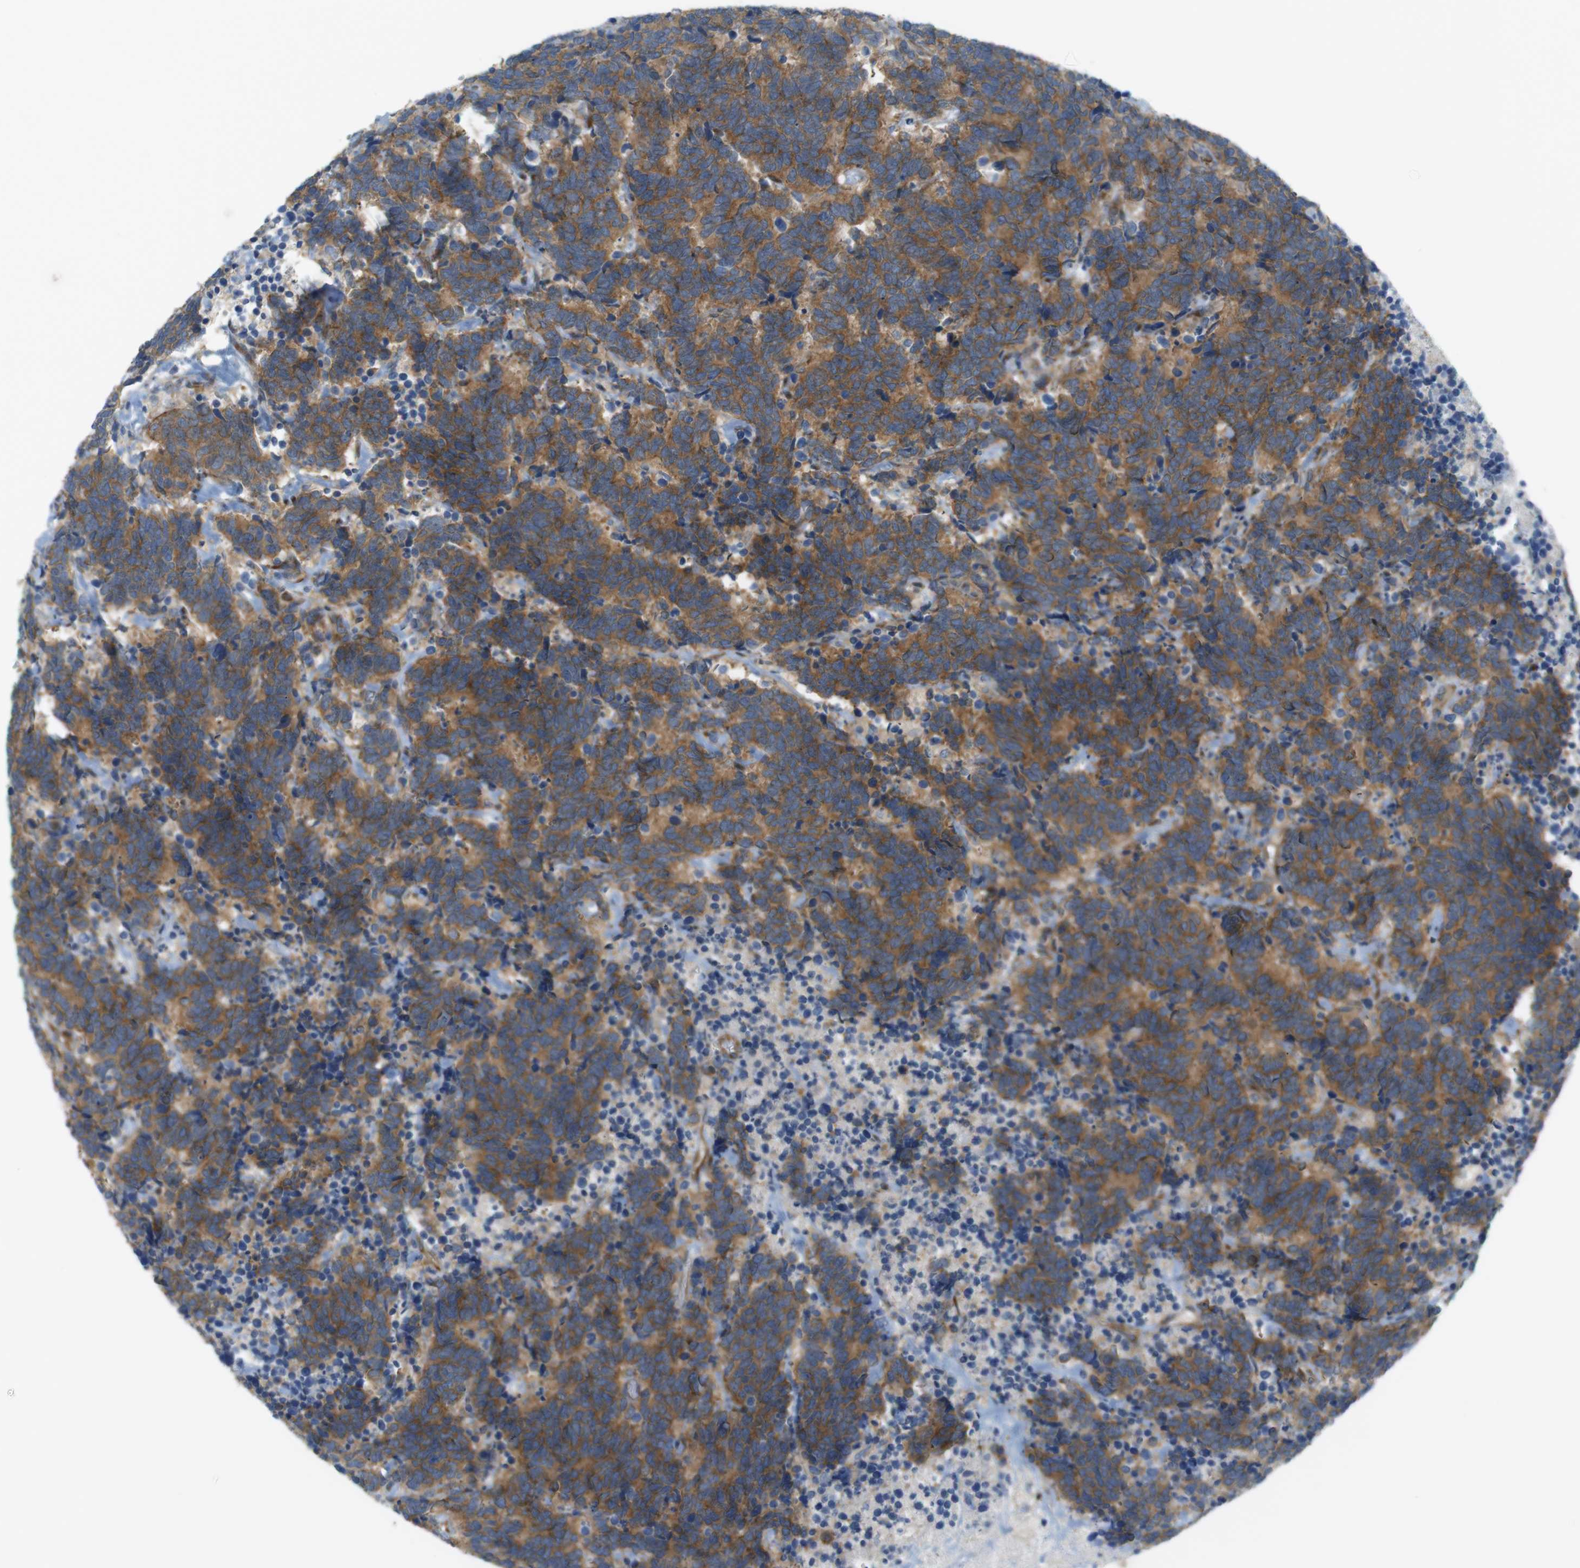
{"staining": {"intensity": "moderate", "quantity": ">75%", "location": "cytoplasmic/membranous"}, "tissue": "carcinoid", "cell_type": "Tumor cells", "image_type": "cancer", "snomed": [{"axis": "morphology", "description": "Carcinoma, NOS"}, {"axis": "morphology", "description": "Carcinoid, malignant, NOS"}, {"axis": "topography", "description": "Urinary bladder"}], "caption": "Carcinoid (malignant) stained with a brown dye displays moderate cytoplasmic/membranous positive staining in approximately >75% of tumor cells.", "gene": "GJC3", "patient": {"sex": "male", "age": 57}}